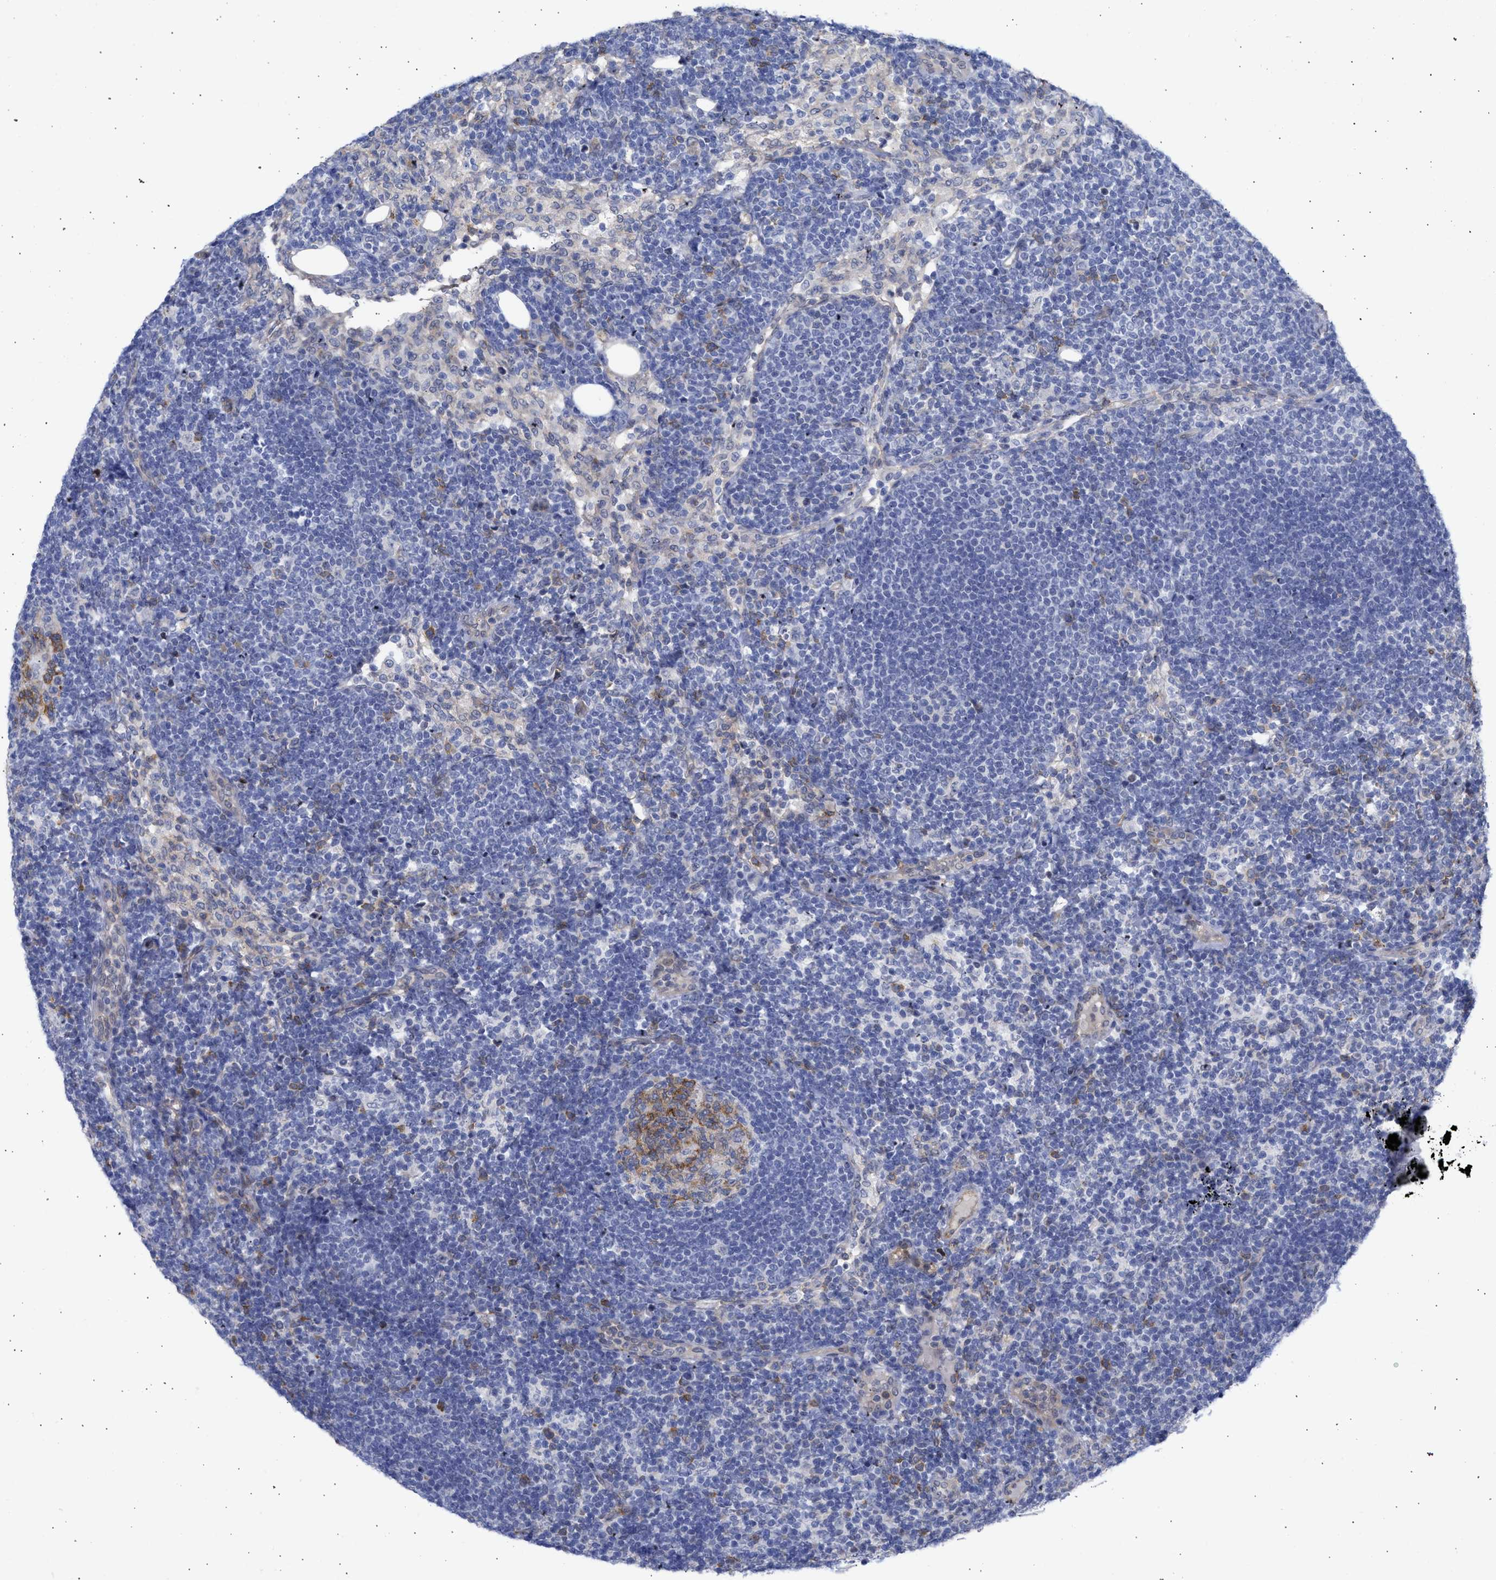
{"staining": {"intensity": "moderate", "quantity": ">75%", "location": "cytoplasmic/membranous"}, "tissue": "lymph node", "cell_type": "Germinal center cells", "image_type": "normal", "snomed": [{"axis": "morphology", "description": "Normal tissue, NOS"}, {"axis": "morphology", "description": "Carcinoid, malignant, NOS"}, {"axis": "topography", "description": "Lymph node"}], "caption": "Immunohistochemical staining of unremarkable lymph node demonstrates >75% levels of moderate cytoplasmic/membranous protein staining in approximately >75% of germinal center cells. The staining is performed using DAB (3,3'-diaminobenzidine) brown chromogen to label protein expression. The nuclei are counter-stained blue using hematoxylin.", "gene": "THRA", "patient": {"sex": "male", "age": 47}}